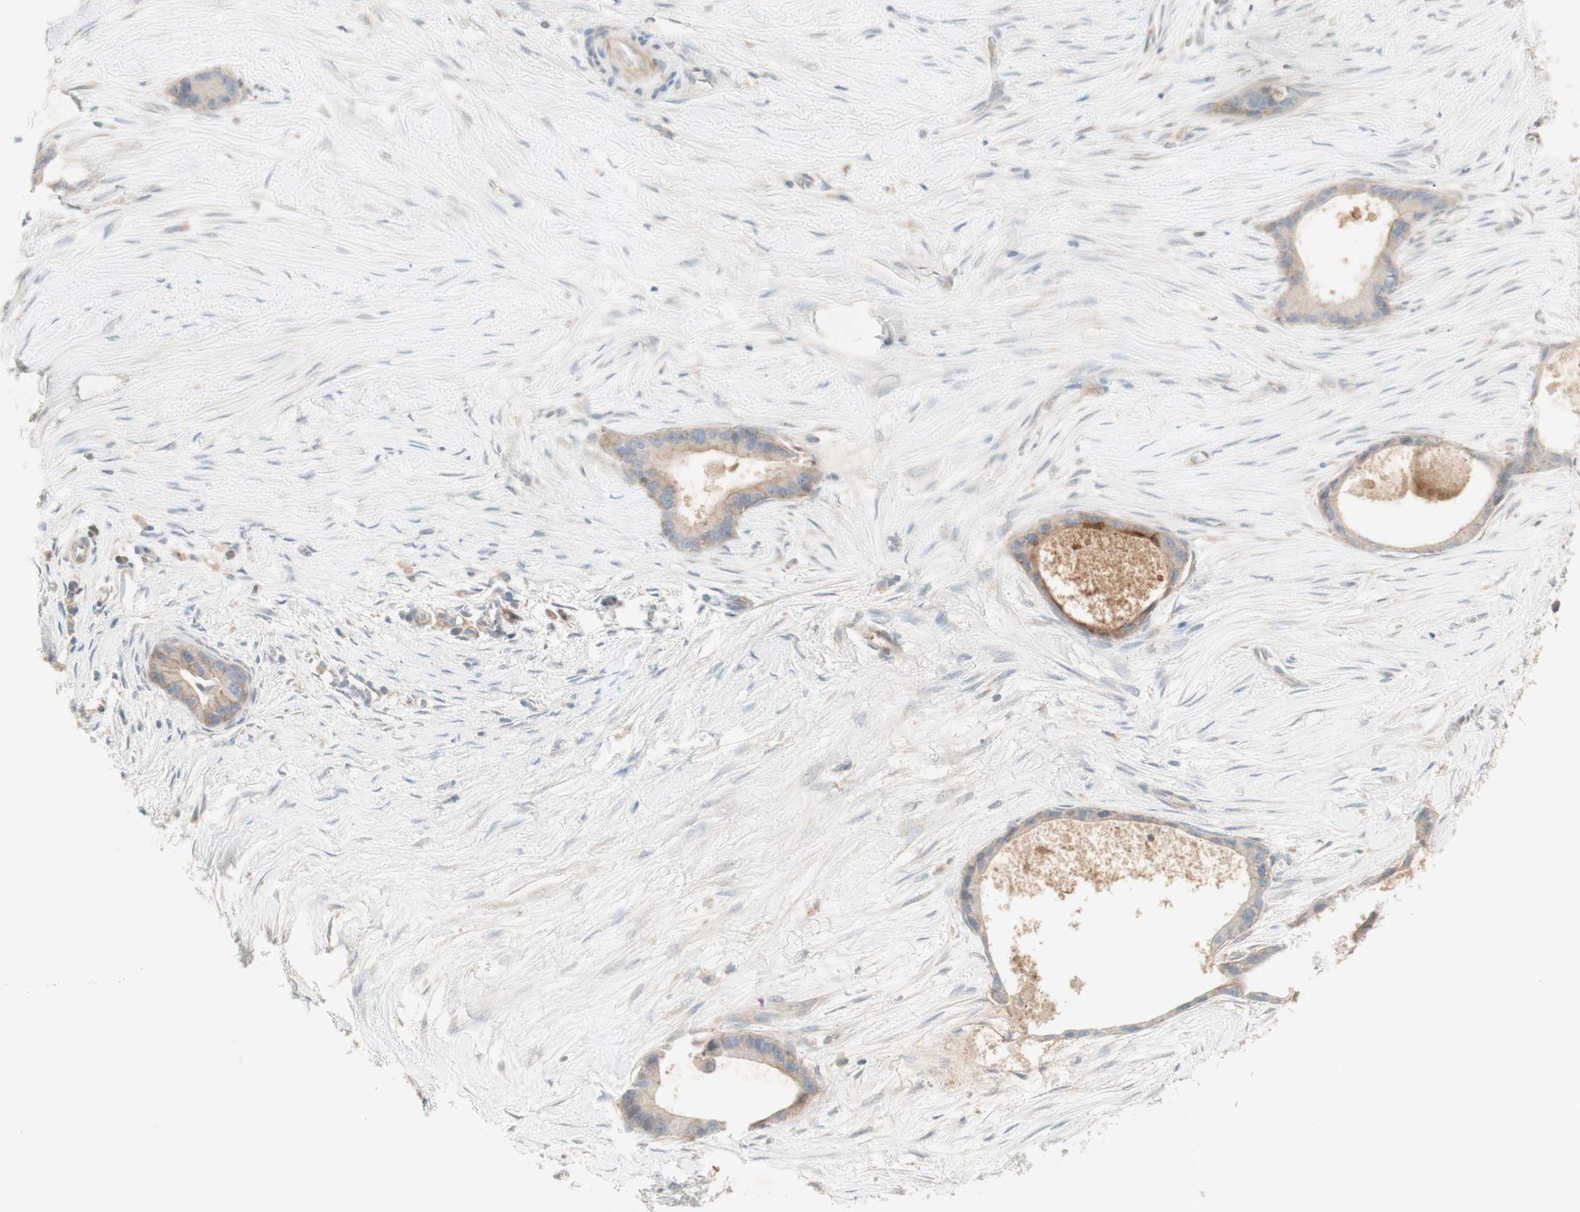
{"staining": {"intensity": "weak", "quantity": ">75%", "location": "cytoplasmic/membranous"}, "tissue": "liver cancer", "cell_type": "Tumor cells", "image_type": "cancer", "snomed": [{"axis": "morphology", "description": "Cholangiocarcinoma"}, {"axis": "topography", "description": "Liver"}], "caption": "Liver cholangiocarcinoma stained with a protein marker shows weak staining in tumor cells.", "gene": "PTGER4", "patient": {"sex": "female", "age": 55}}